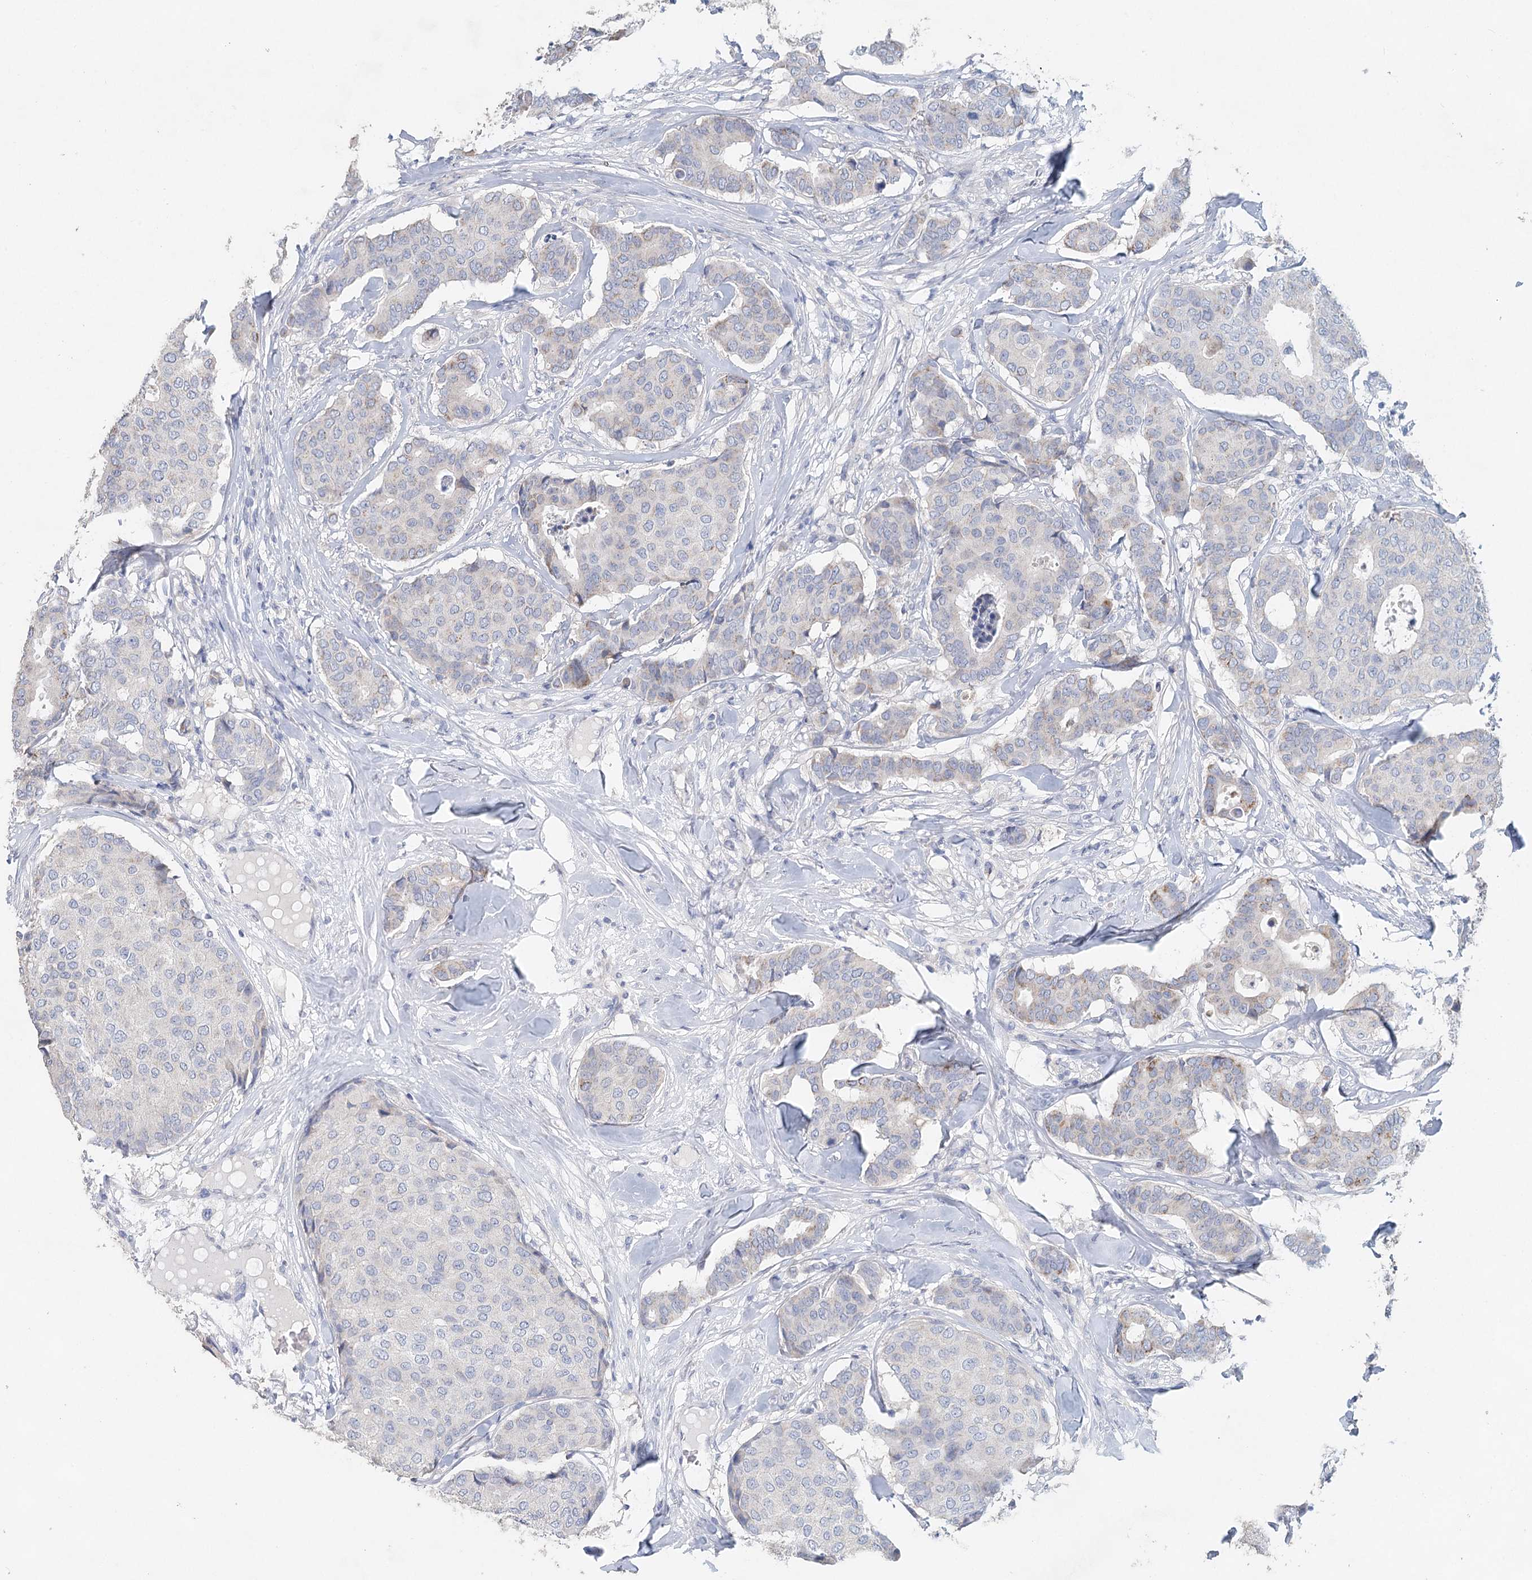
{"staining": {"intensity": "negative", "quantity": "none", "location": "none"}, "tissue": "breast cancer", "cell_type": "Tumor cells", "image_type": "cancer", "snomed": [{"axis": "morphology", "description": "Duct carcinoma"}, {"axis": "topography", "description": "Breast"}], "caption": "Invasive ductal carcinoma (breast) was stained to show a protein in brown. There is no significant positivity in tumor cells.", "gene": "MYL6B", "patient": {"sex": "female", "age": 75}}